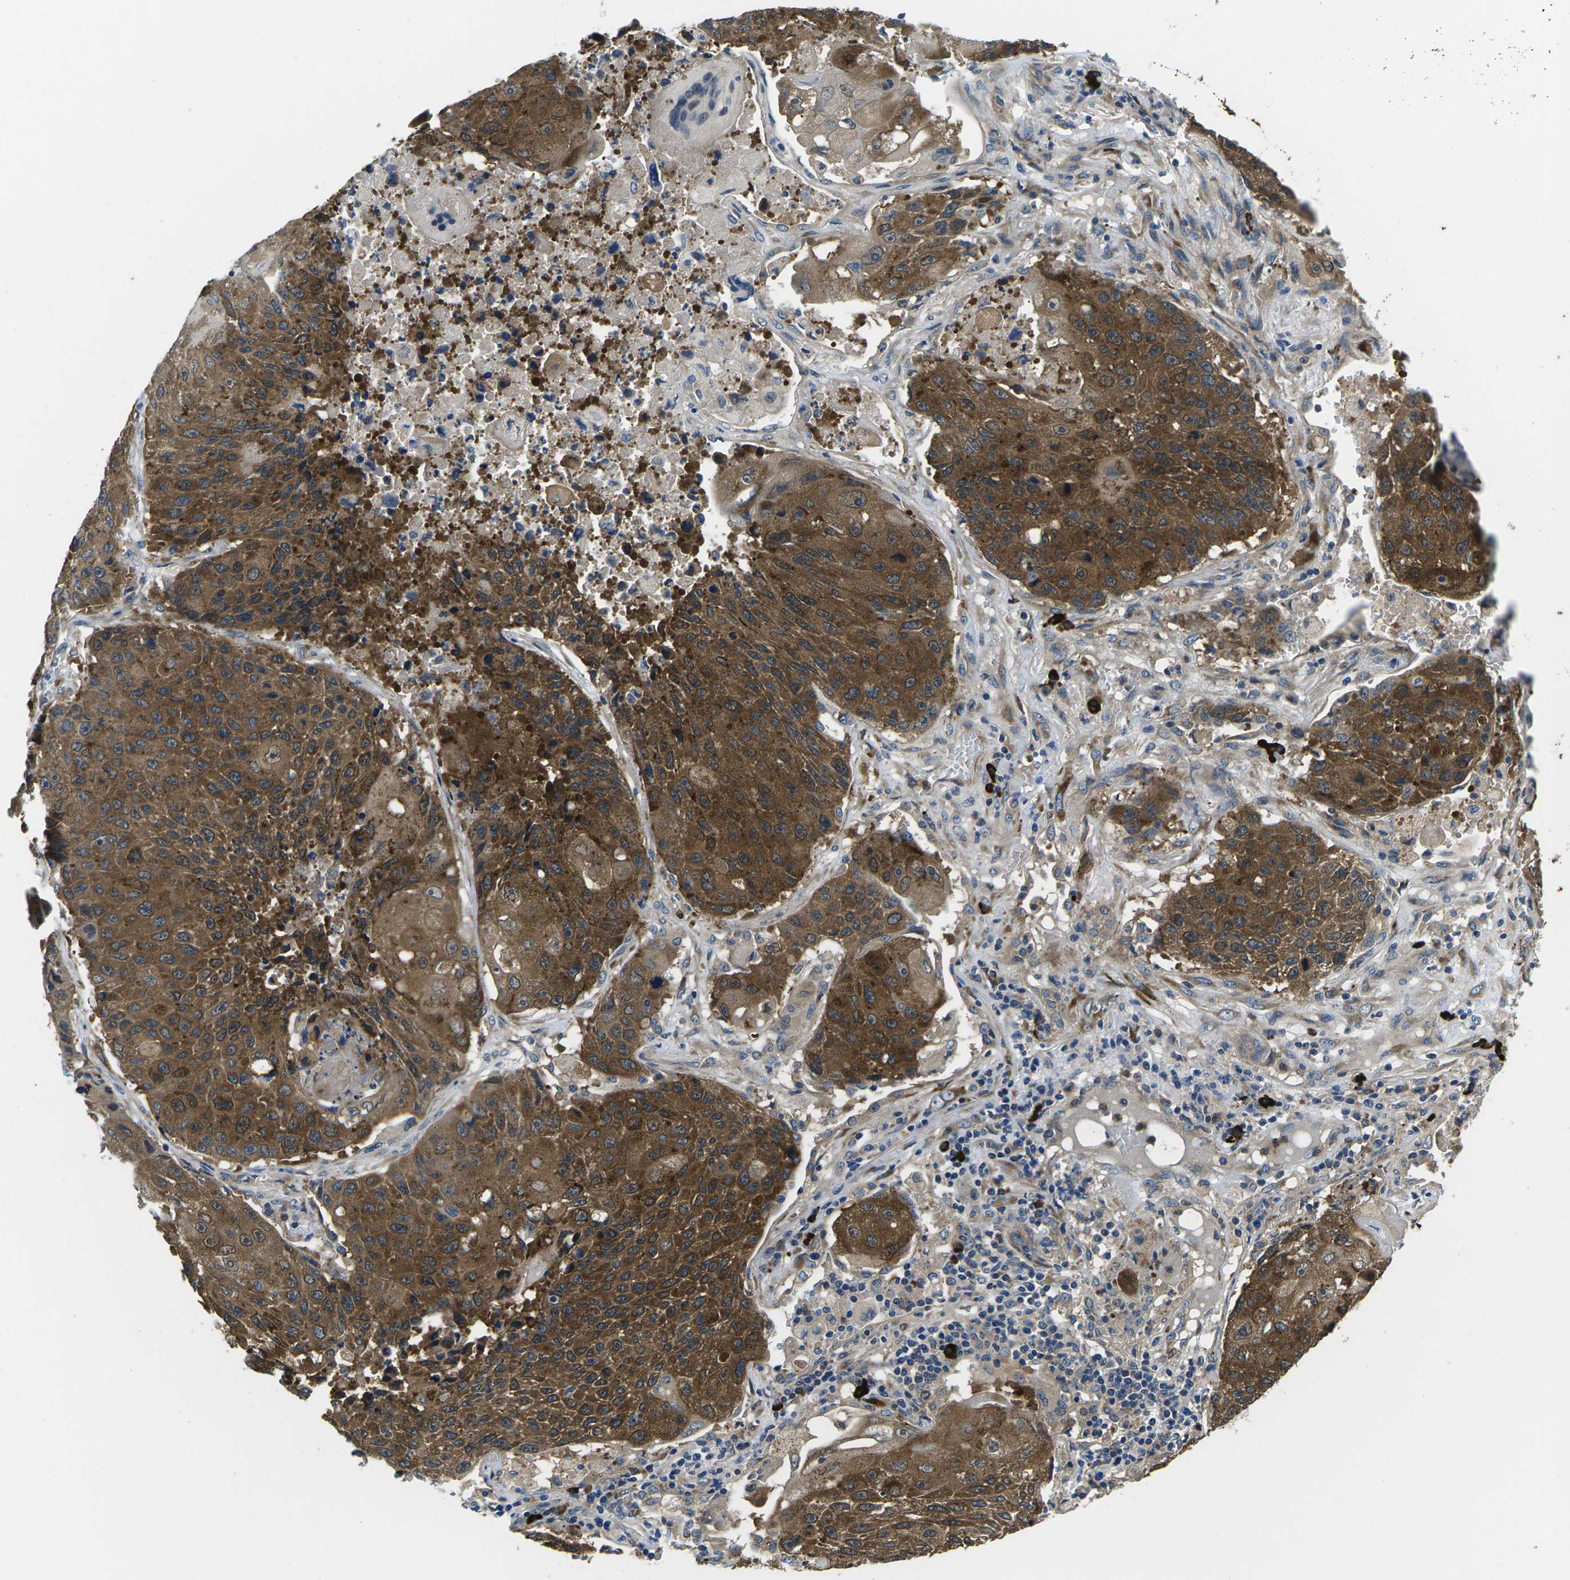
{"staining": {"intensity": "strong", "quantity": ">75%", "location": "cytoplasmic/membranous"}, "tissue": "lung cancer", "cell_type": "Tumor cells", "image_type": "cancer", "snomed": [{"axis": "morphology", "description": "Squamous cell carcinoma, NOS"}, {"axis": "topography", "description": "Lung"}], "caption": "This histopathology image demonstrates lung squamous cell carcinoma stained with immunohistochemistry to label a protein in brown. The cytoplasmic/membranous of tumor cells show strong positivity for the protein. Nuclei are counter-stained blue.", "gene": "PLCE1", "patient": {"sex": "male", "age": 61}}